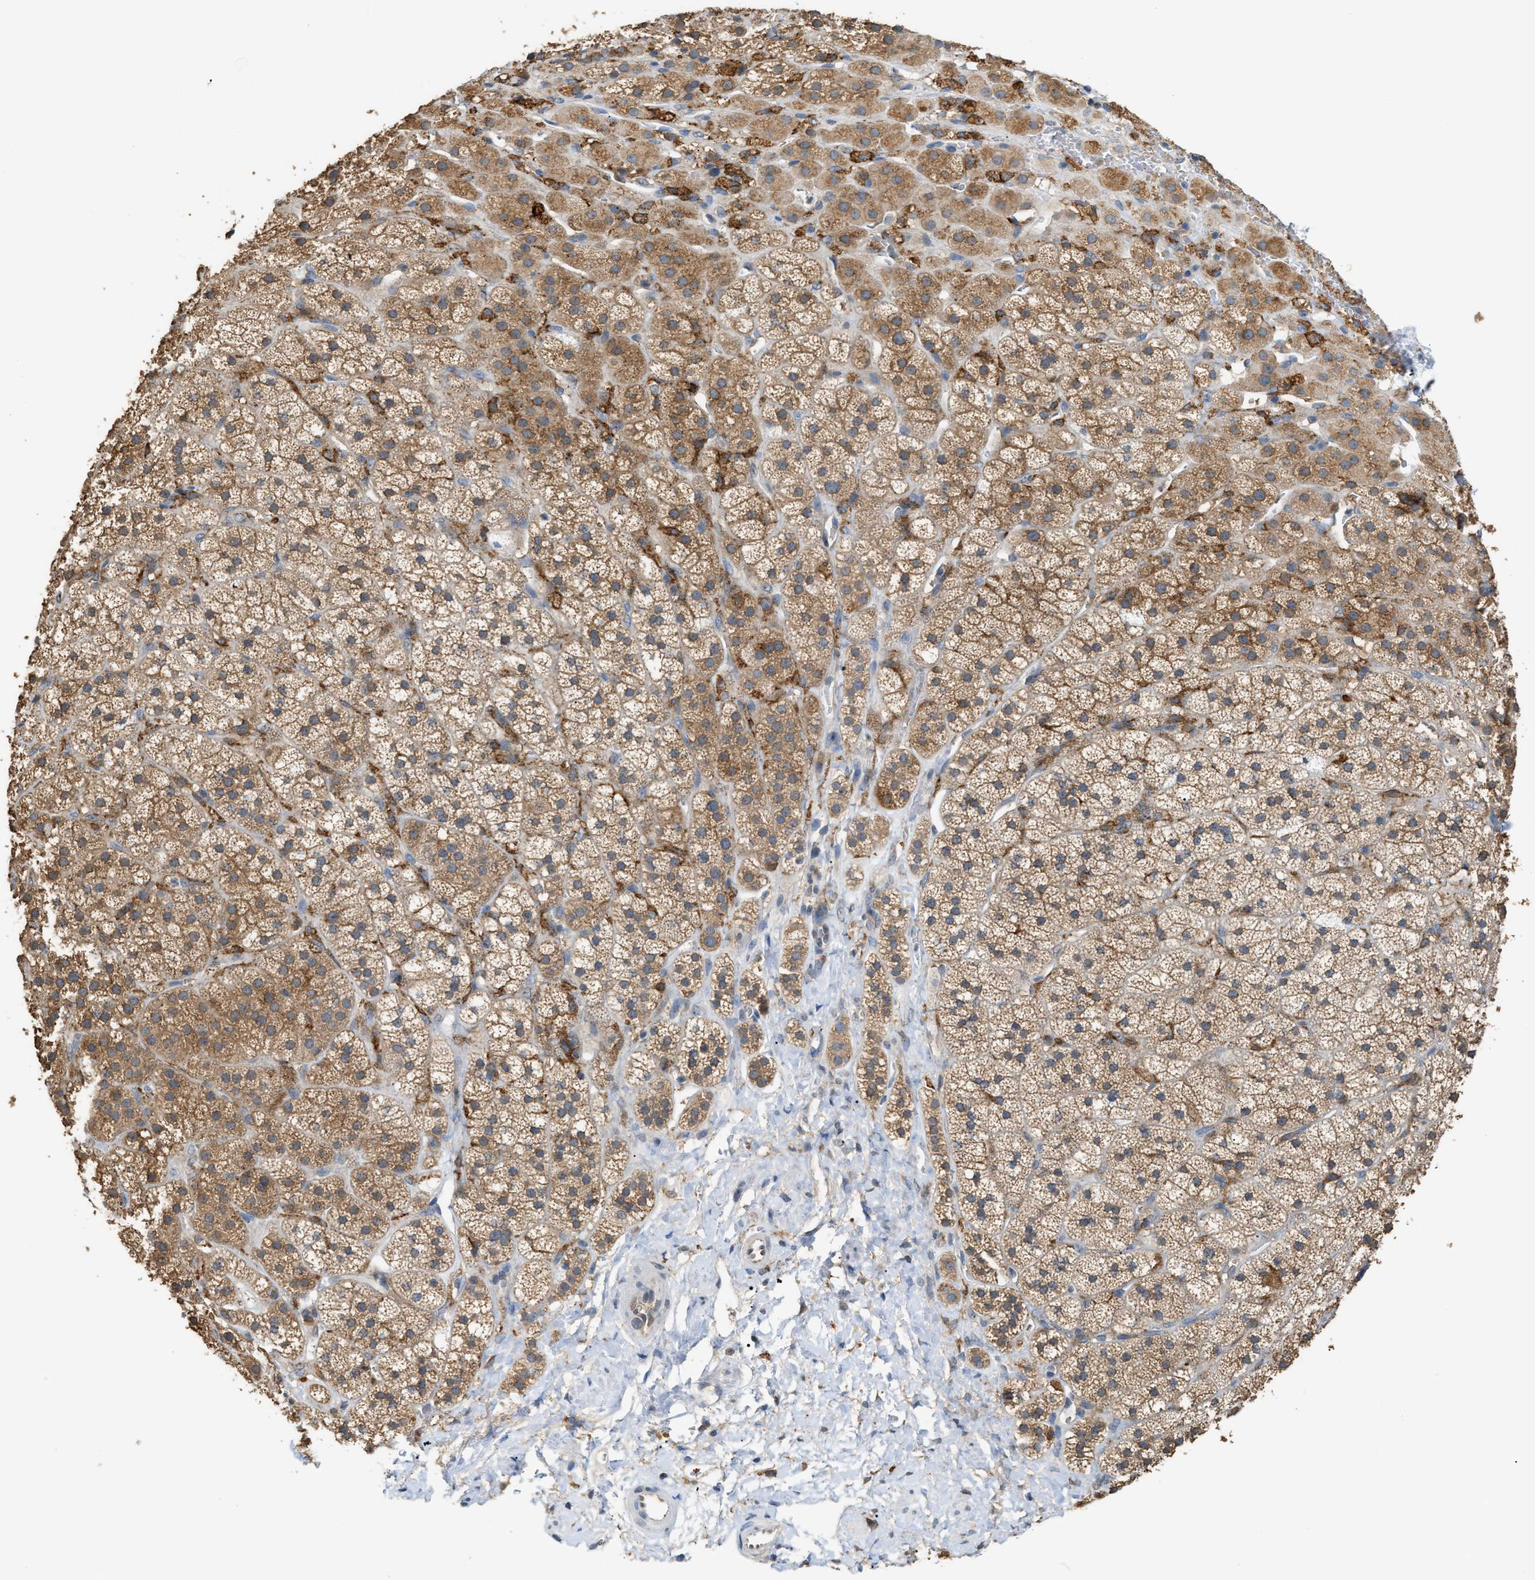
{"staining": {"intensity": "moderate", "quantity": ">75%", "location": "cytoplasmic/membranous"}, "tissue": "adrenal gland", "cell_type": "Glandular cells", "image_type": "normal", "snomed": [{"axis": "morphology", "description": "Normal tissue, NOS"}, {"axis": "topography", "description": "Adrenal gland"}], "caption": "High-magnification brightfield microscopy of benign adrenal gland stained with DAB (brown) and counterstained with hematoxylin (blue). glandular cells exhibit moderate cytoplasmic/membranous positivity is identified in approximately>75% of cells. (brown staining indicates protein expression, while blue staining denotes nuclei).", "gene": "GCN1", "patient": {"sex": "male", "age": 56}}